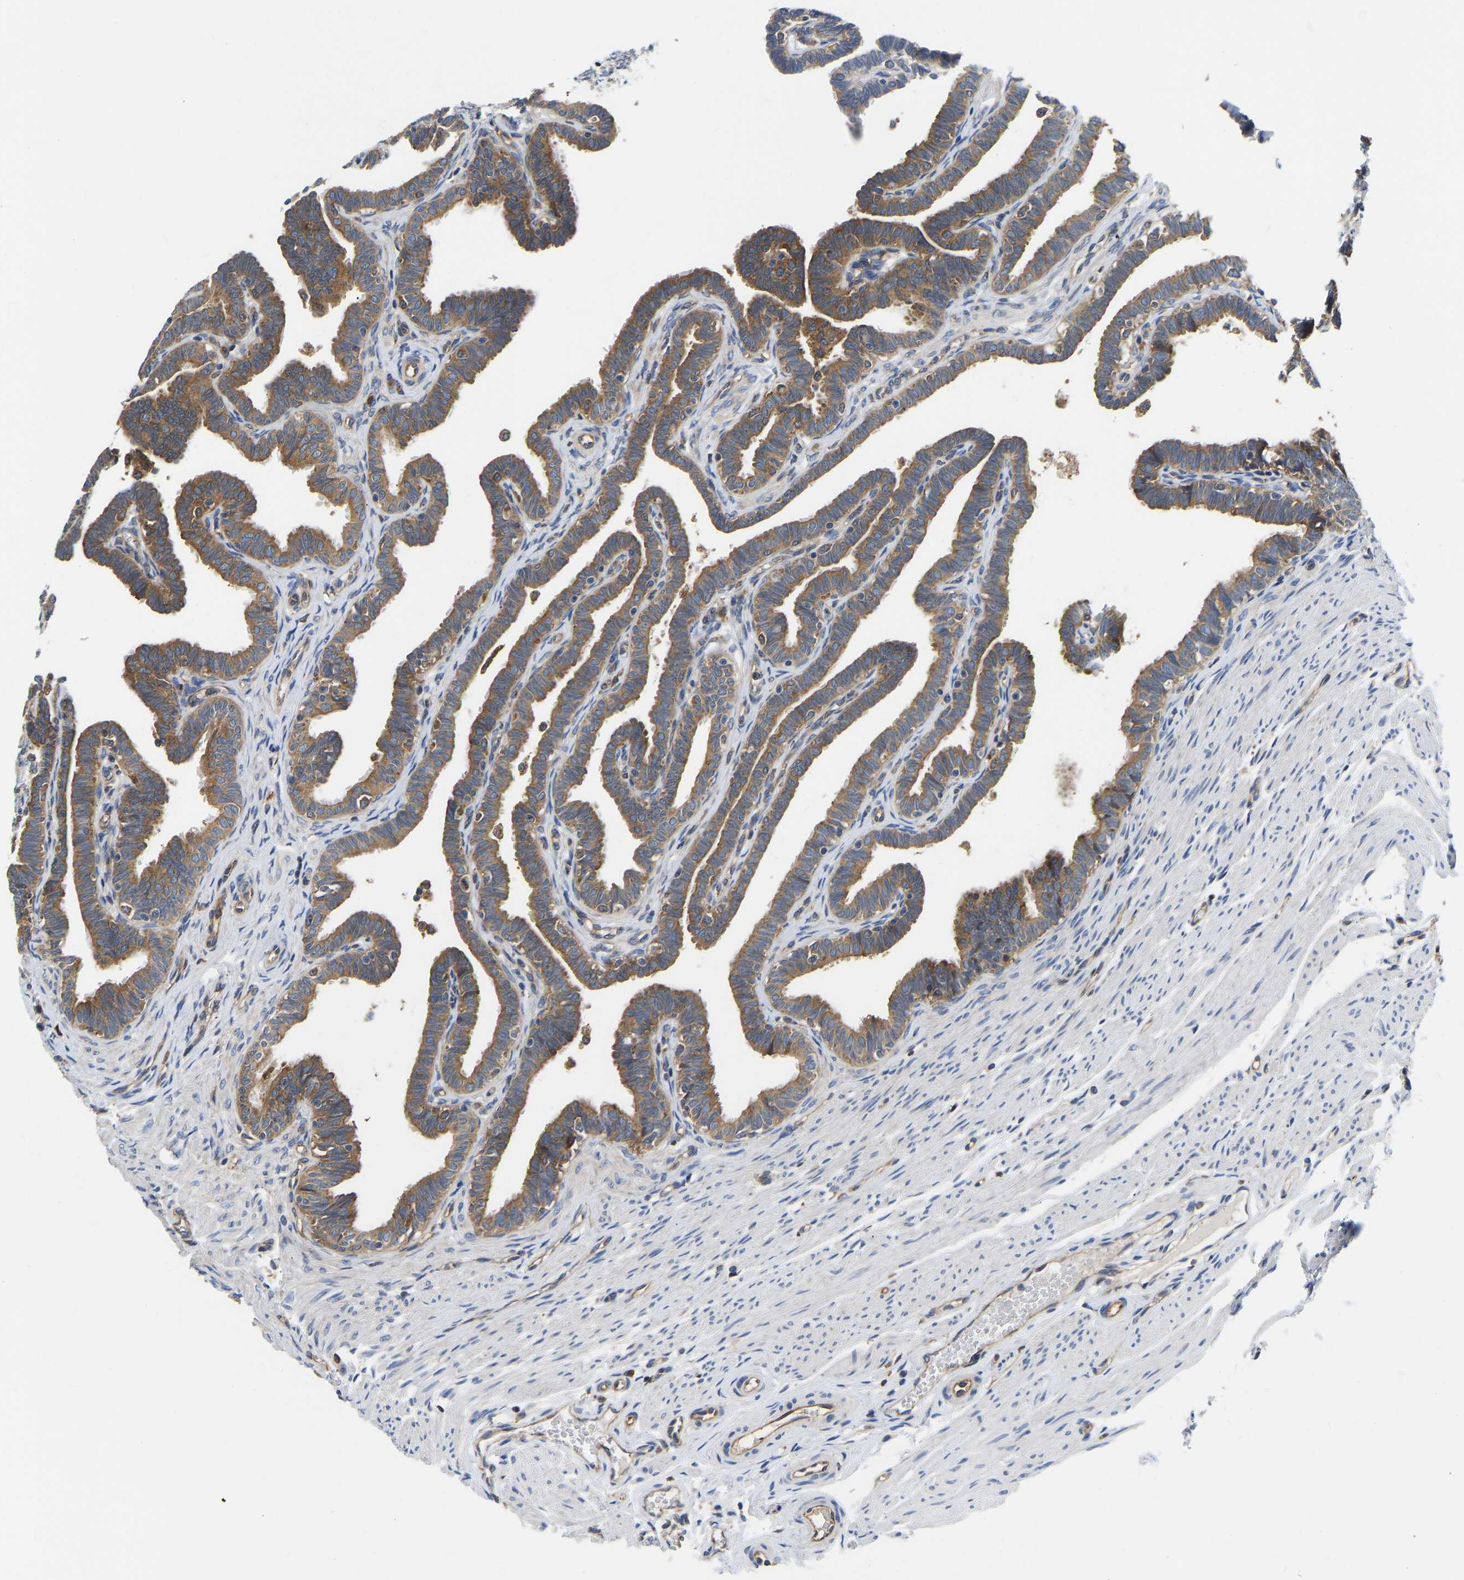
{"staining": {"intensity": "moderate", "quantity": ">75%", "location": "cytoplasmic/membranous"}, "tissue": "fallopian tube", "cell_type": "Glandular cells", "image_type": "normal", "snomed": [{"axis": "morphology", "description": "Normal tissue, NOS"}, {"axis": "topography", "description": "Fallopian tube"}, {"axis": "topography", "description": "Ovary"}], "caption": "Normal fallopian tube was stained to show a protein in brown. There is medium levels of moderate cytoplasmic/membranous staining in approximately >75% of glandular cells.", "gene": "FLNB", "patient": {"sex": "female", "age": 23}}